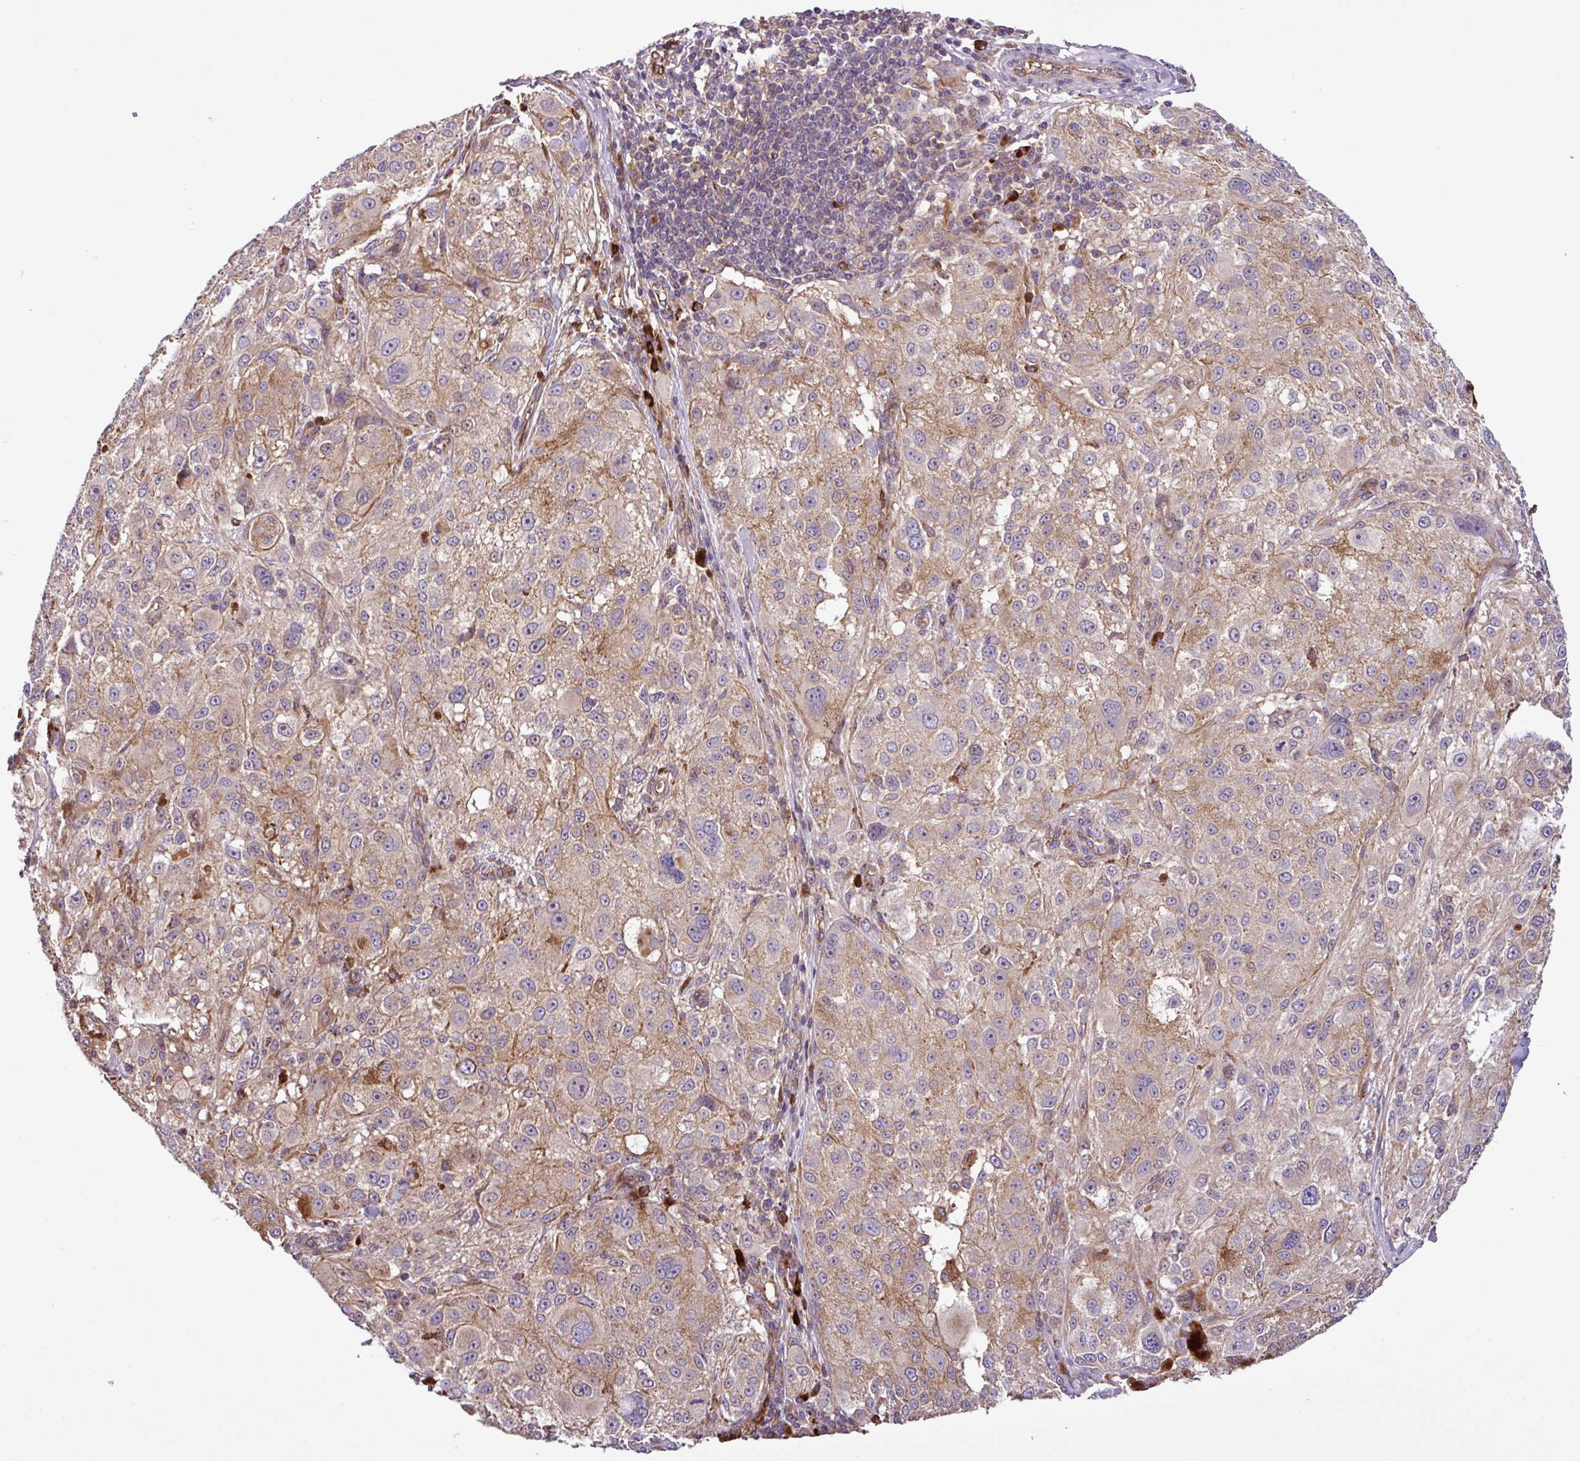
{"staining": {"intensity": "moderate", "quantity": "25%-75%", "location": "cytoplasmic/membranous"}, "tissue": "melanoma", "cell_type": "Tumor cells", "image_type": "cancer", "snomed": [{"axis": "morphology", "description": "Necrosis, NOS"}, {"axis": "morphology", "description": "Malignant melanoma, NOS"}, {"axis": "topography", "description": "Skin"}], "caption": "Human melanoma stained with a brown dye displays moderate cytoplasmic/membranous positive staining in about 25%-75% of tumor cells.", "gene": "ZNF266", "patient": {"sex": "female", "age": 87}}